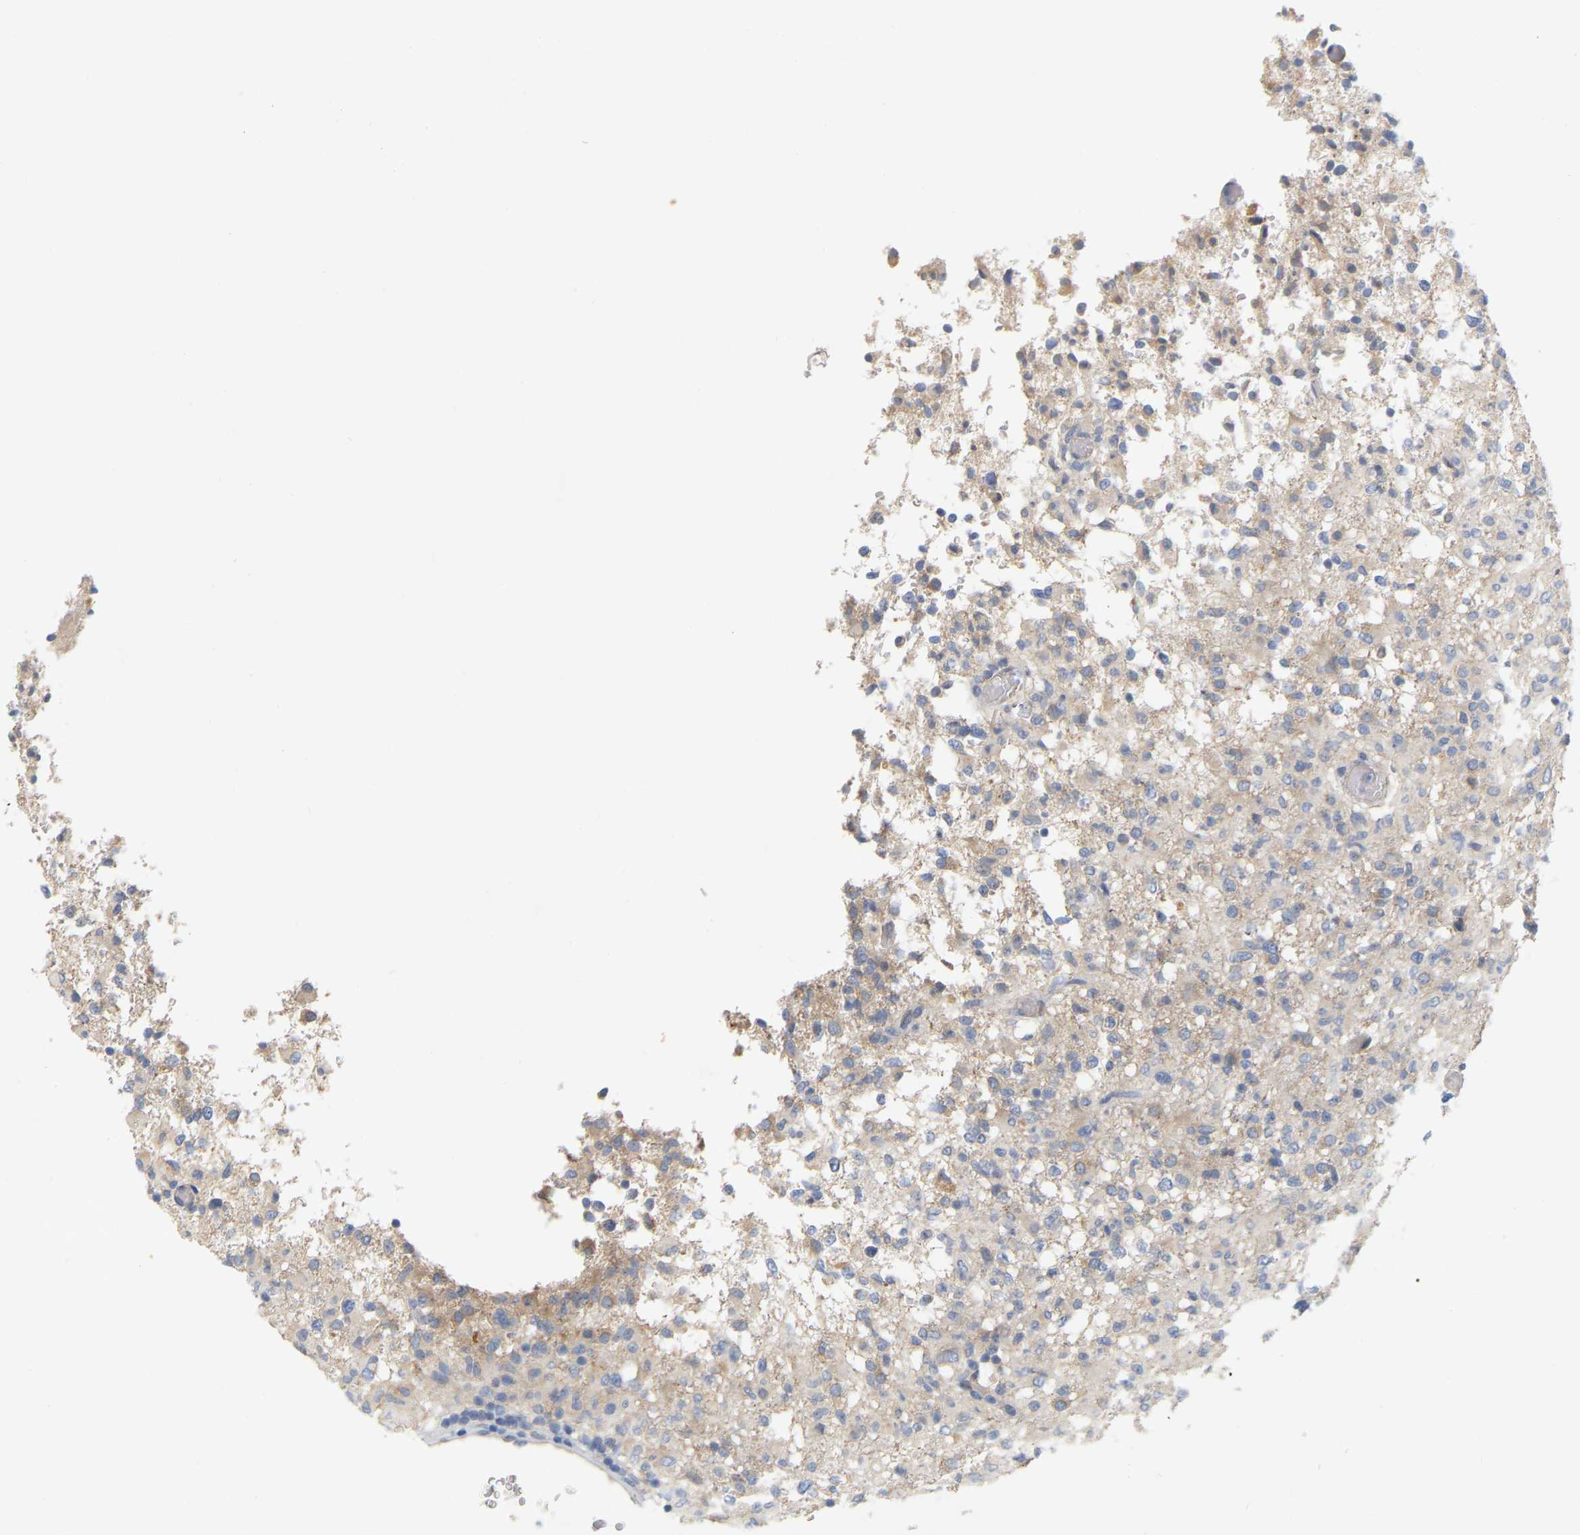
{"staining": {"intensity": "weak", "quantity": ">75%", "location": "cytoplasmic/membranous"}, "tissue": "glioma", "cell_type": "Tumor cells", "image_type": "cancer", "snomed": [{"axis": "morphology", "description": "Glioma, malignant, High grade"}, {"axis": "topography", "description": "Brain"}], "caption": "Weak cytoplasmic/membranous expression is appreciated in approximately >75% of tumor cells in glioma.", "gene": "MINDY4", "patient": {"sex": "female", "age": 57}}